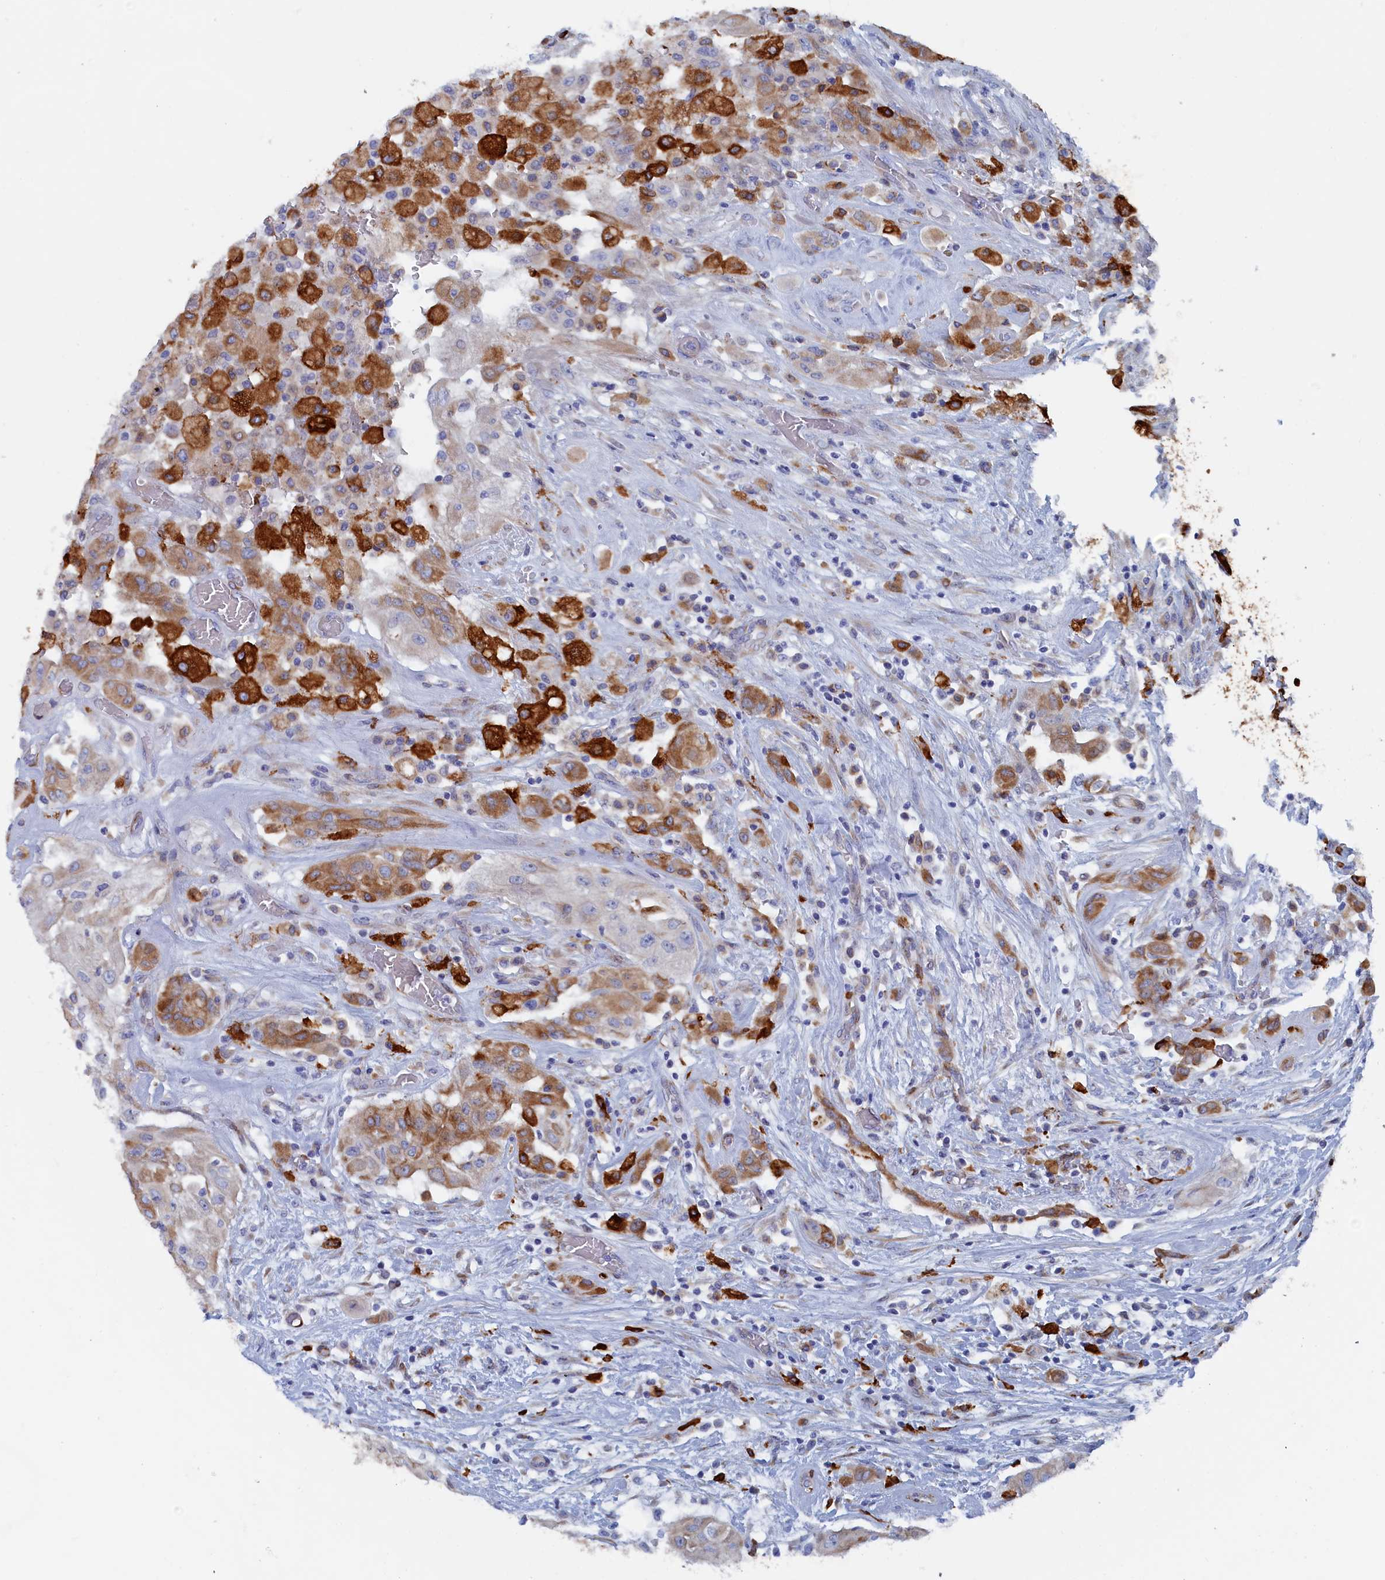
{"staining": {"intensity": "moderate", "quantity": "<25%", "location": "cytoplasmic/membranous"}, "tissue": "thyroid cancer", "cell_type": "Tumor cells", "image_type": "cancer", "snomed": [{"axis": "morphology", "description": "Papillary adenocarcinoma, NOS"}, {"axis": "topography", "description": "Thyroid gland"}], "caption": "Papillary adenocarcinoma (thyroid) stained with a brown dye exhibits moderate cytoplasmic/membranous positive expression in about <25% of tumor cells.", "gene": "COG7", "patient": {"sex": "female", "age": 59}}